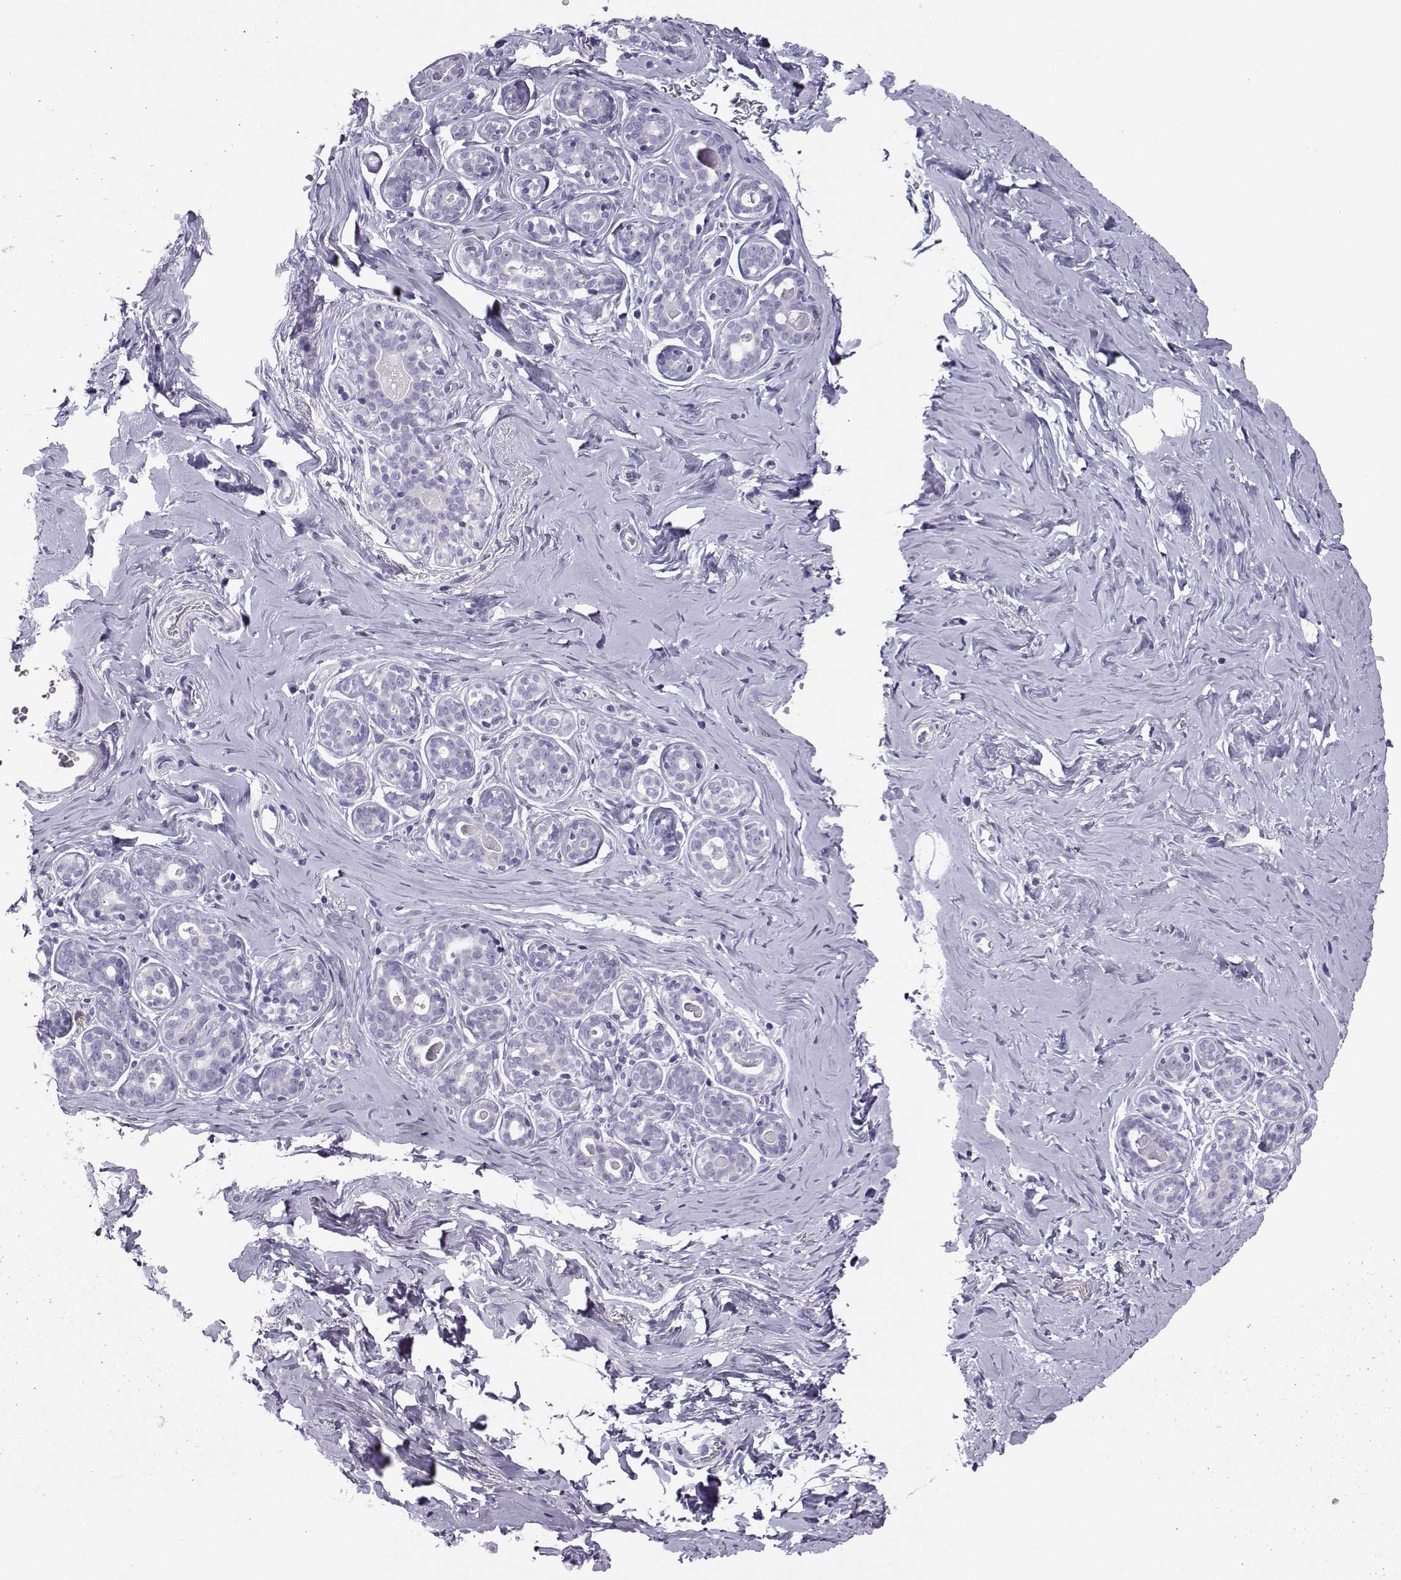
{"staining": {"intensity": "negative", "quantity": "none", "location": "none"}, "tissue": "breast", "cell_type": "Adipocytes", "image_type": "normal", "snomed": [{"axis": "morphology", "description": "Normal tissue, NOS"}, {"axis": "topography", "description": "Skin"}, {"axis": "topography", "description": "Breast"}], "caption": "The photomicrograph shows no significant positivity in adipocytes of breast. The staining is performed using DAB (3,3'-diaminobenzidine) brown chromogen with nuclei counter-stained in using hematoxylin.", "gene": "NEFL", "patient": {"sex": "female", "age": 43}}